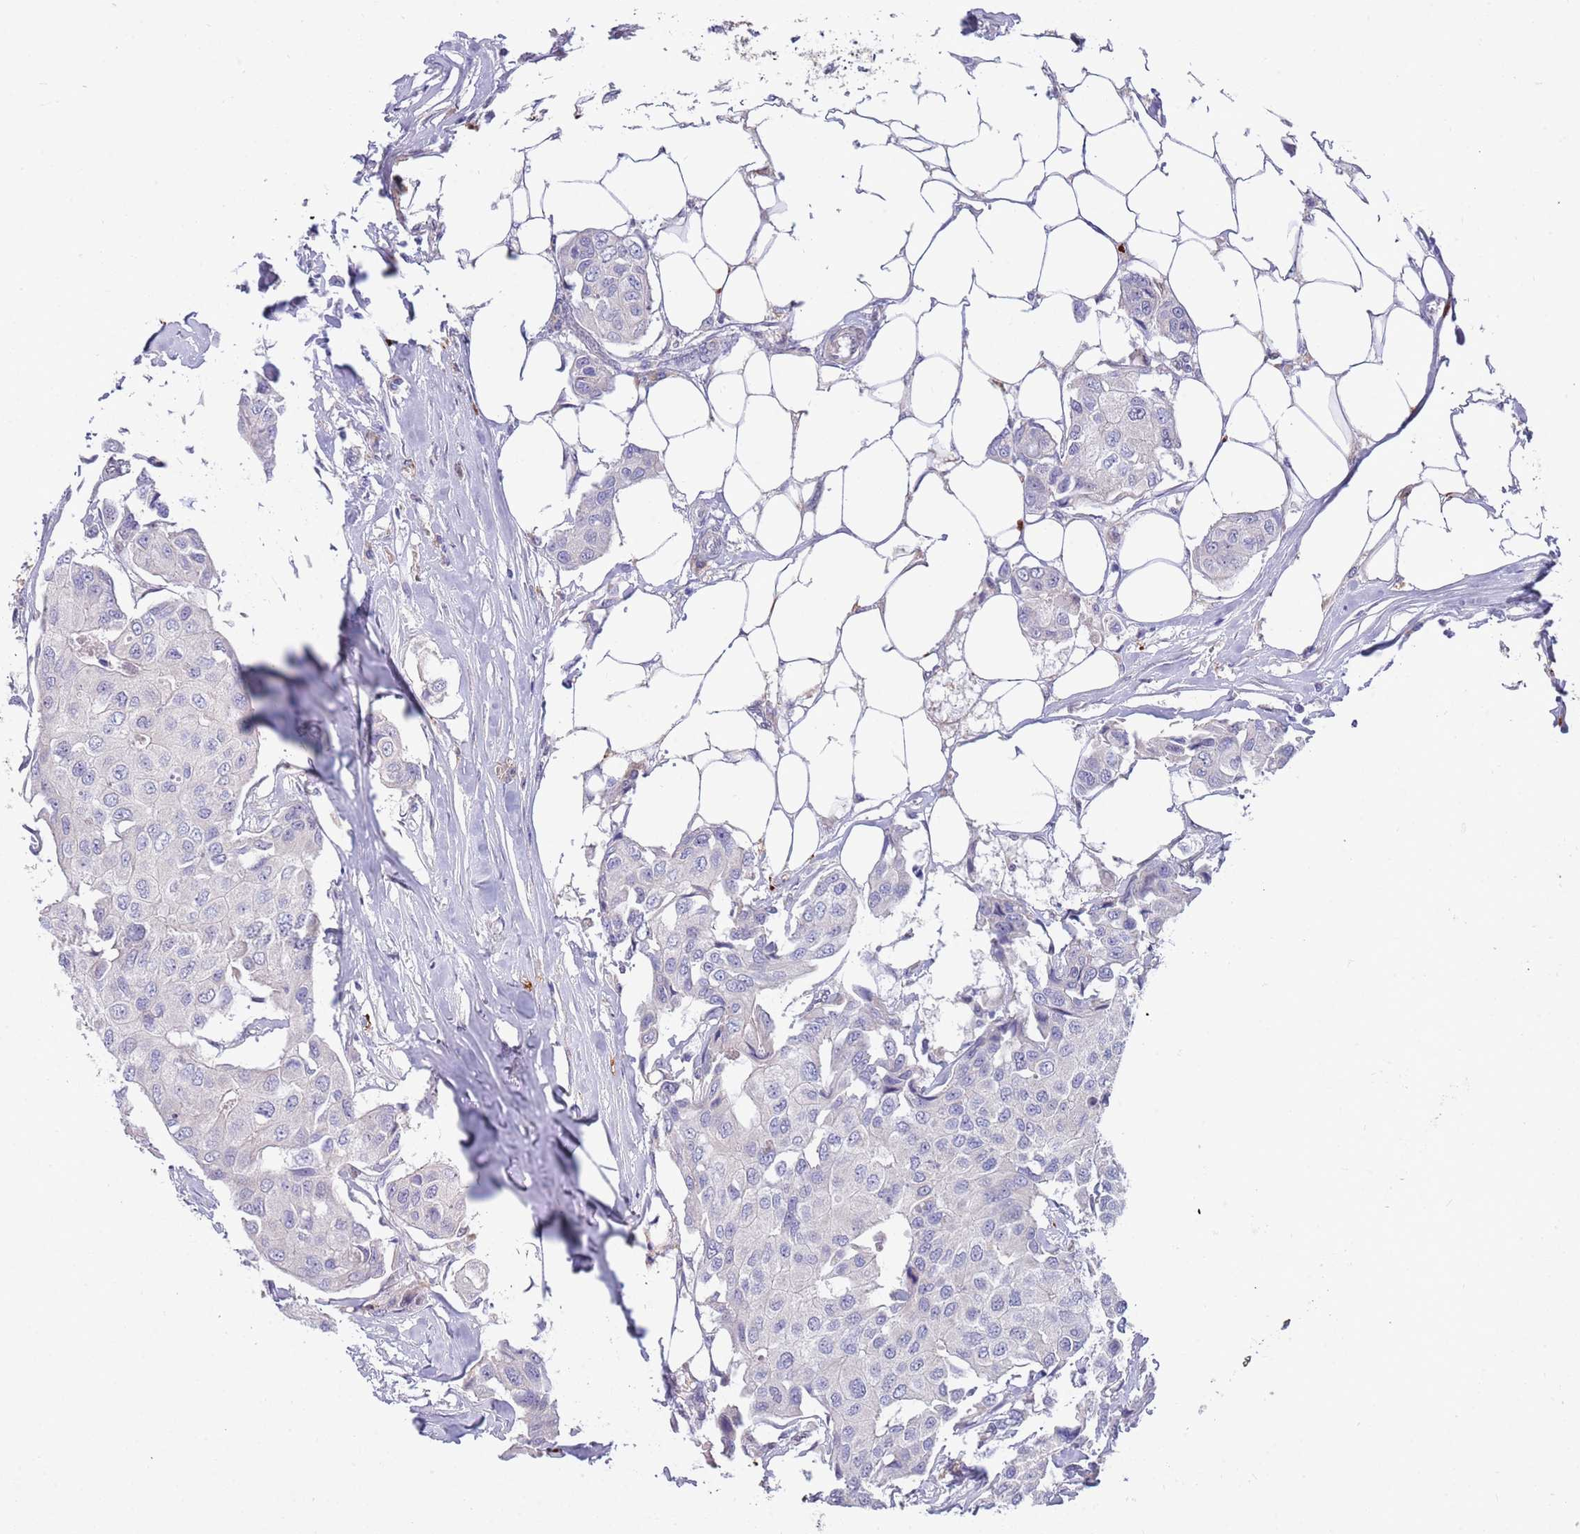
{"staining": {"intensity": "negative", "quantity": "none", "location": "none"}, "tissue": "breast cancer", "cell_type": "Tumor cells", "image_type": "cancer", "snomed": [{"axis": "morphology", "description": "Duct carcinoma"}, {"axis": "topography", "description": "Breast"}, {"axis": "topography", "description": "Lymph node"}], "caption": "Image shows no significant protein positivity in tumor cells of invasive ductal carcinoma (breast).", "gene": "NLRP6", "patient": {"sex": "female", "age": 80}}